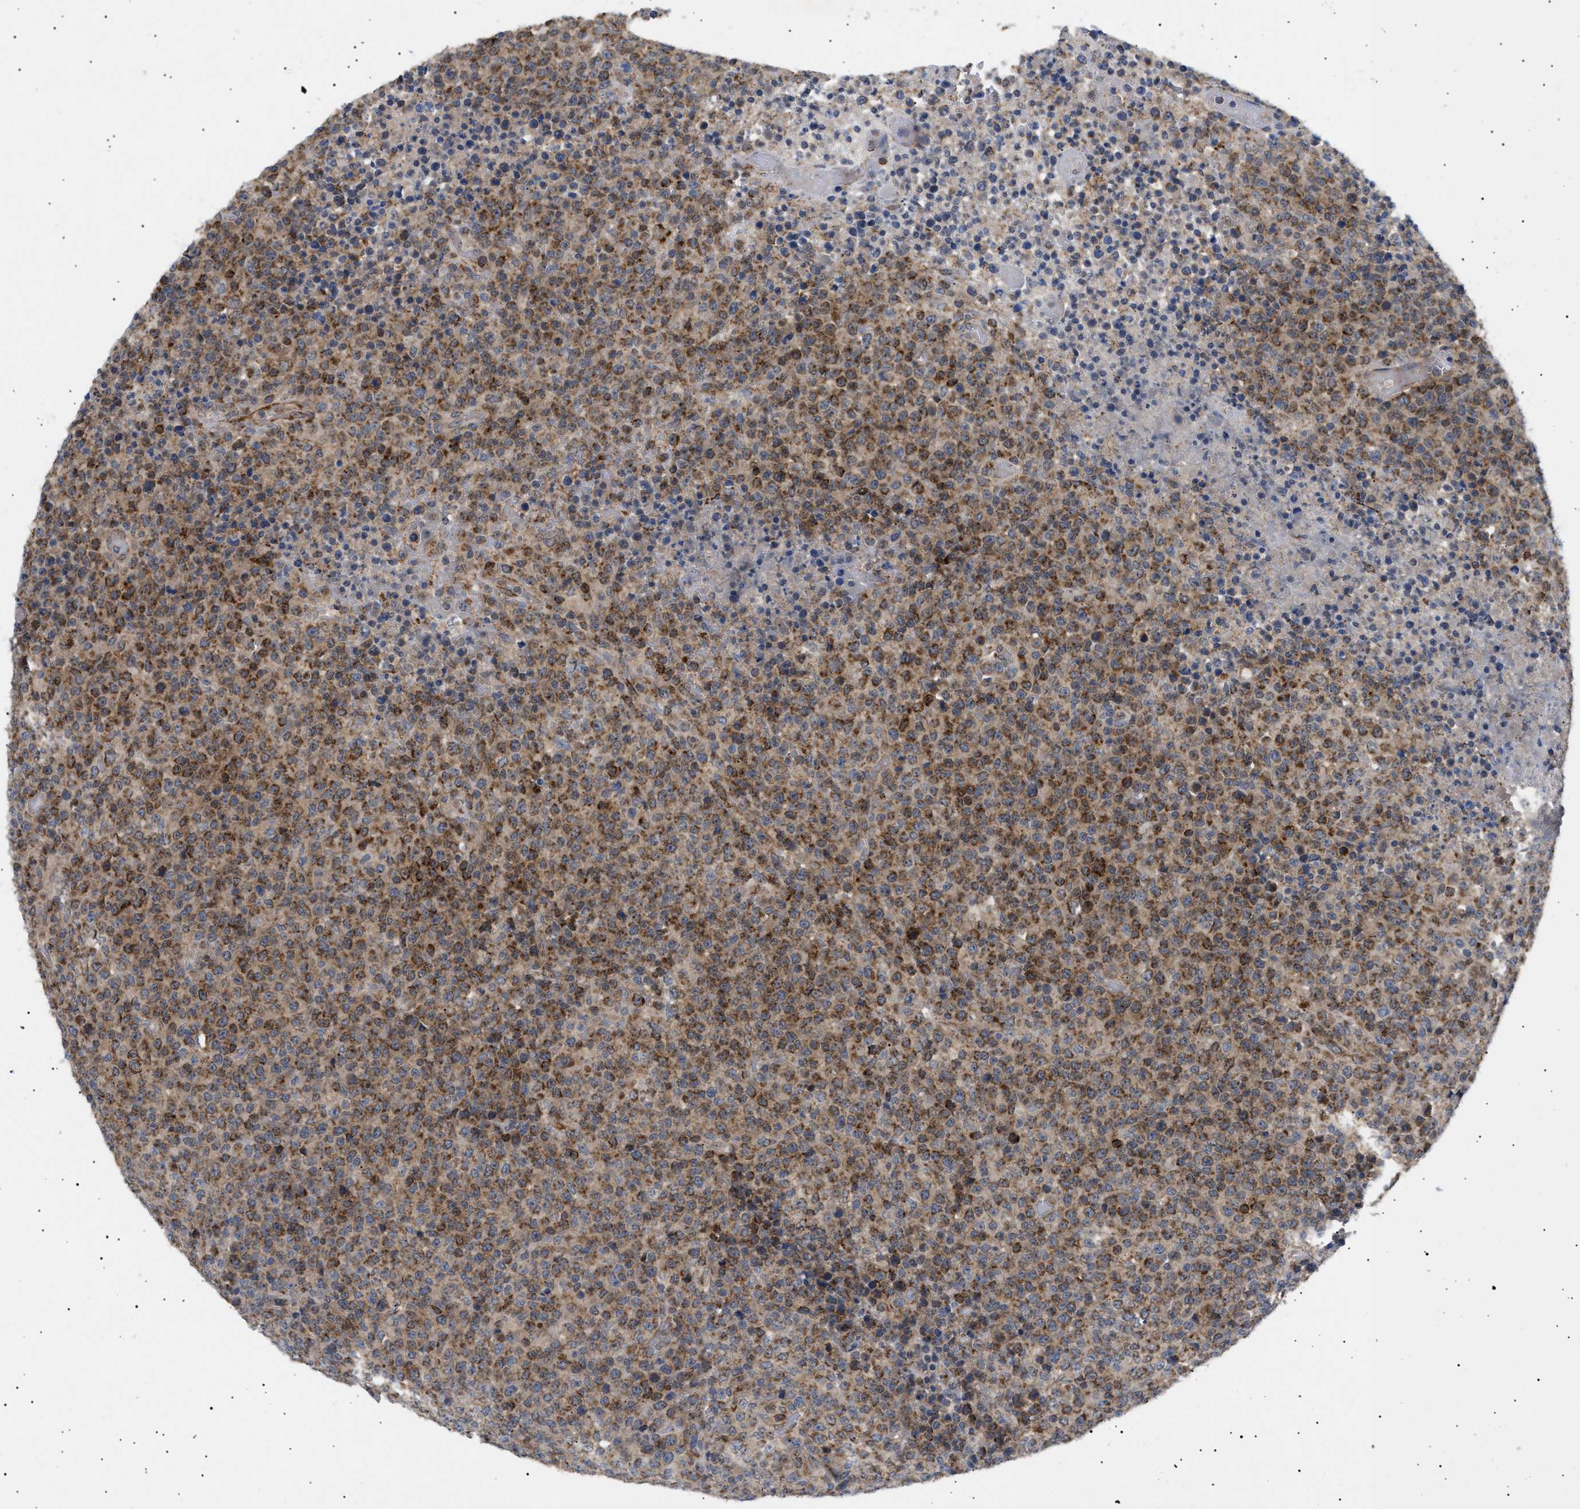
{"staining": {"intensity": "moderate", "quantity": ">75%", "location": "cytoplasmic/membranous"}, "tissue": "lymphoma", "cell_type": "Tumor cells", "image_type": "cancer", "snomed": [{"axis": "morphology", "description": "Malignant lymphoma, non-Hodgkin's type, High grade"}, {"axis": "topography", "description": "Lymph node"}], "caption": "Brown immunohistochemical staining in high-grade malignant lymphoma, non-Hodgkin's type reveals moderate cytoplasmic/membranous staining in about >75% of tumor cells.", "gene": "SIRT5", "patient": {"sex": "male", "age": 13}}